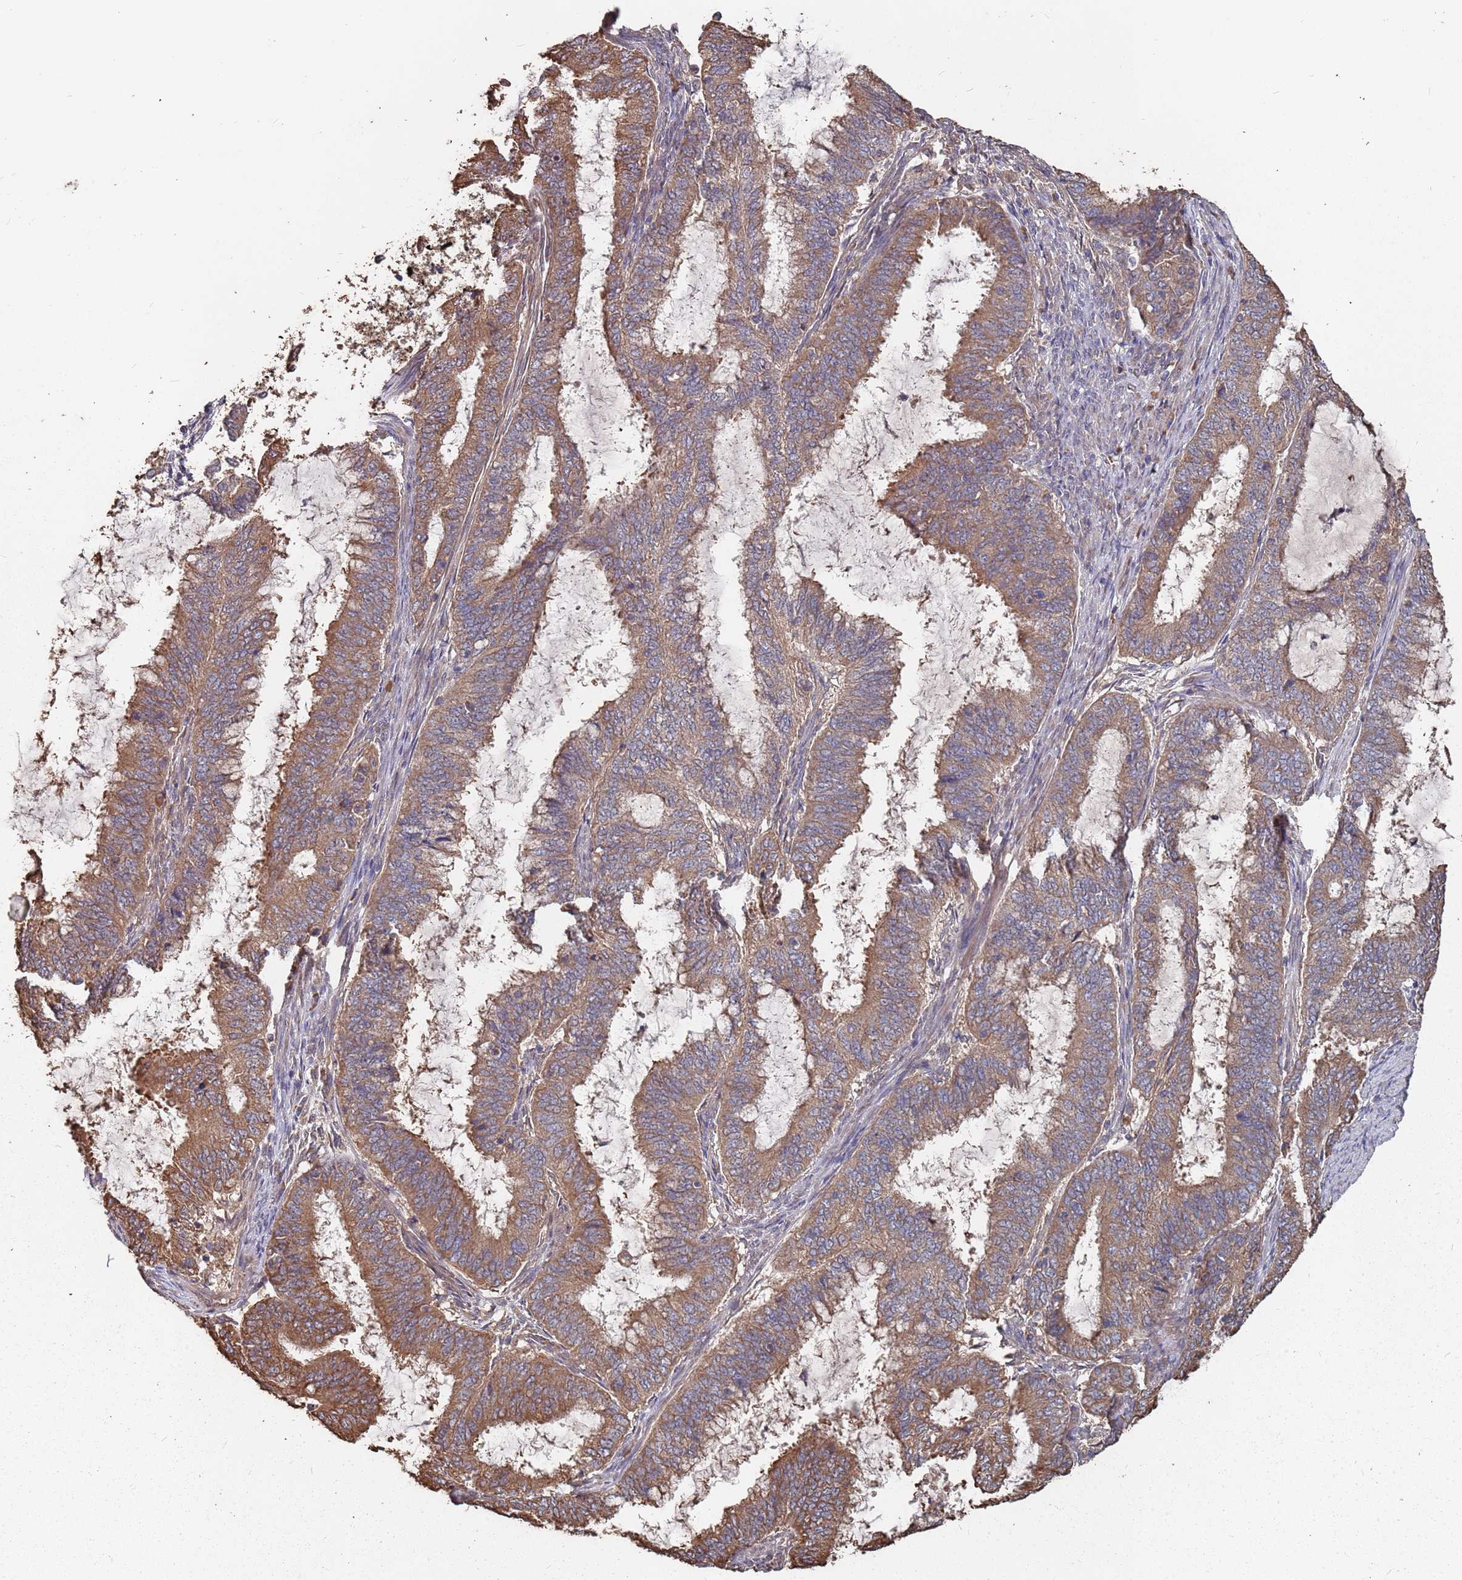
{"staining": {"intensity": "moderate", "quantity": ">75%", "location": "cytoplasmic/membranous"}, "tissue": "endometrial cancer", "cell_type": "Tumor cells", "image_type": "cancer", "snomed": [{"axis": "morphology", "description": "Adenocarcinoma, NOS"}, {"axis": "topography", "description": "Endometrium"}], "caption": "Endometrial cancer (adenocarcinoma) stained with a brown dye demonstrates moderate cytoplasmic/membranous positive expression in about >75% of tumor cells.", "gene": "ATG5", "patient": {"sex": "female", "age": 51}}